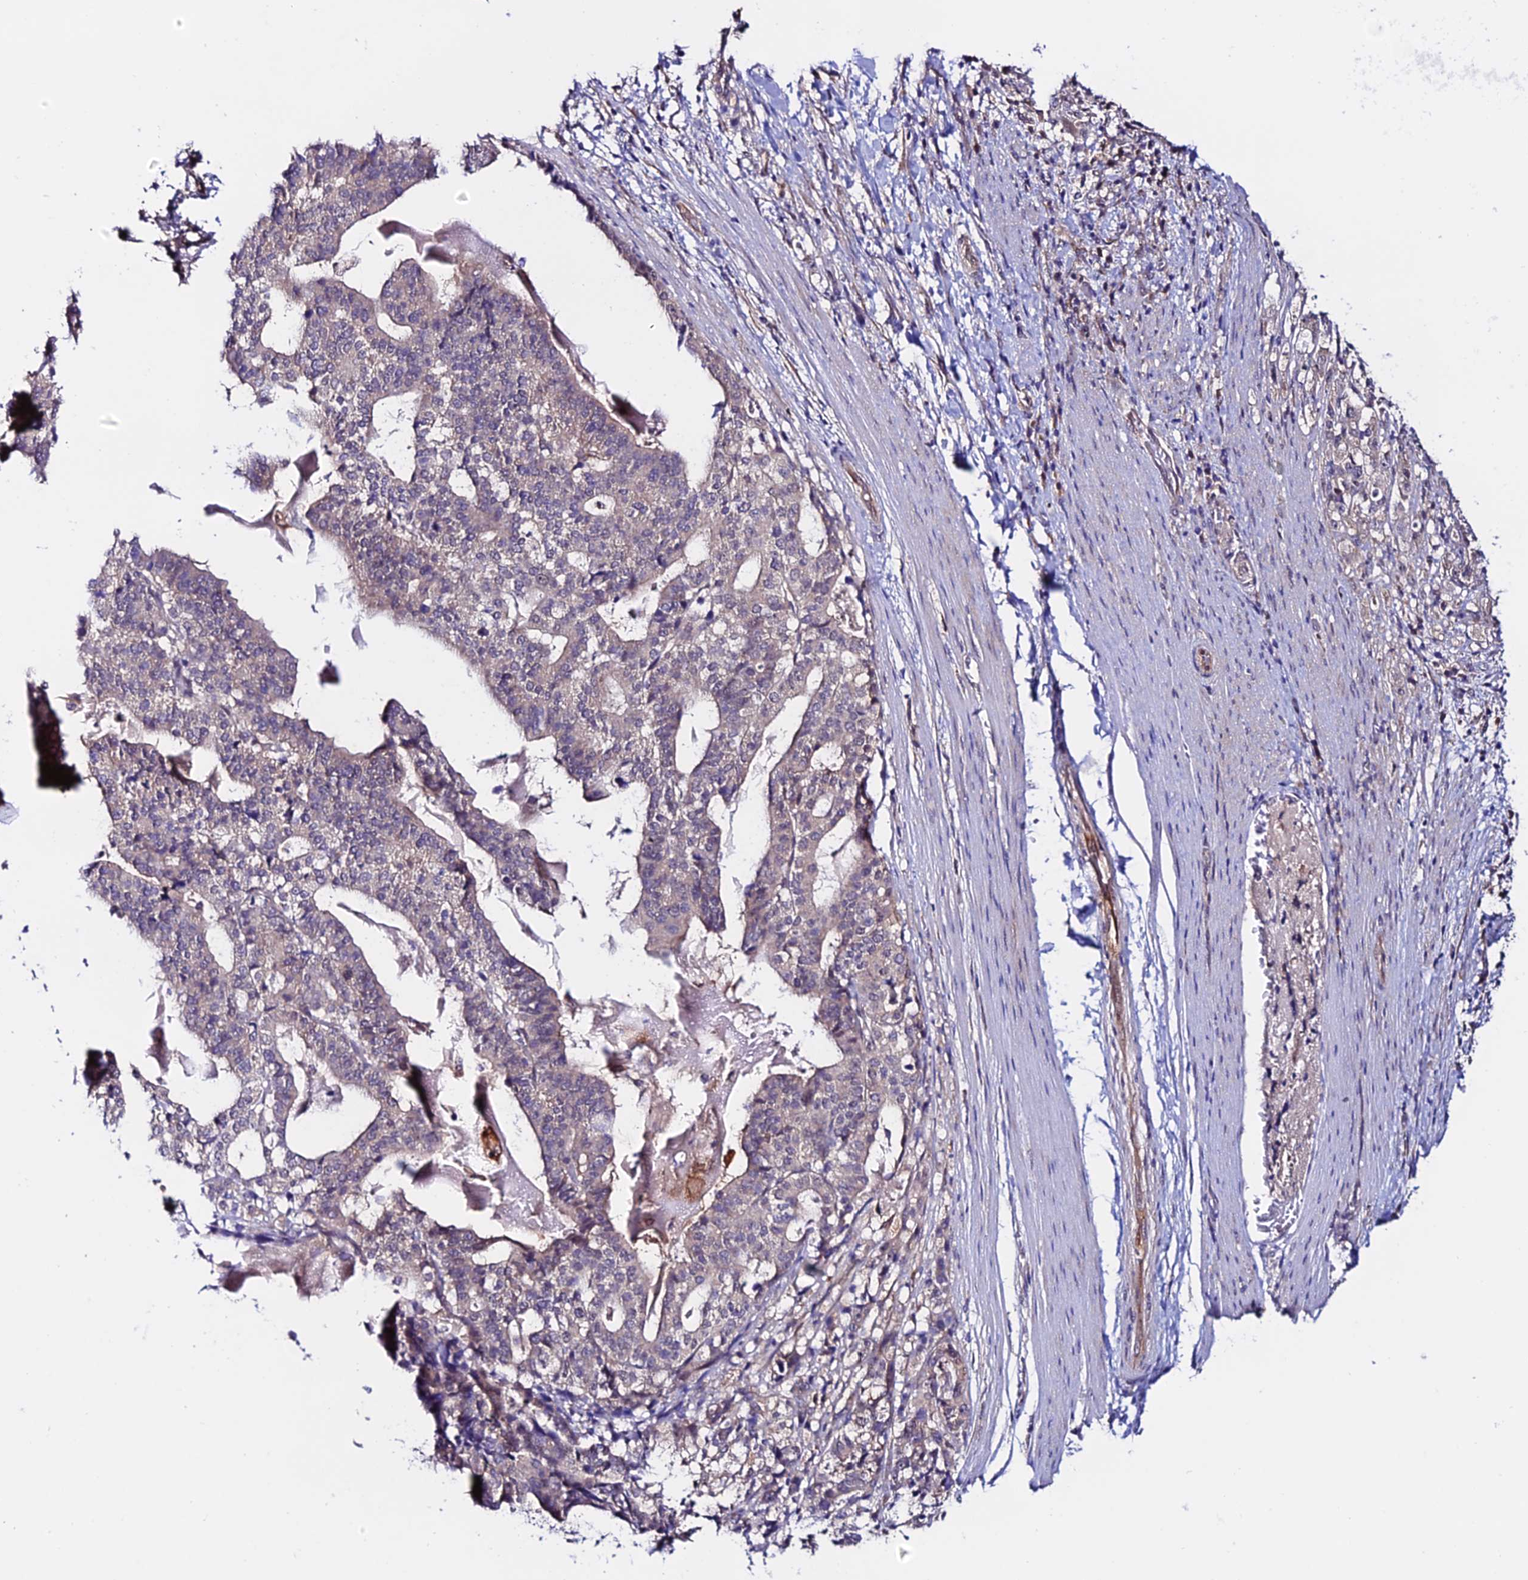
{"staining": {"intensity": "negative", "quantity": "none", "location": "none"}, "tissue": "stomach cancer", "cell_type": "Tumor cells", "image_type": "cancer", "snomed": [{"axis": "morphology", "description": "Adenocarcinoma, NOS"}, {"axis": "topography", "description": "Stomach"}], "caption": "An image of human adenocarcinoma (stomach) is negative for staining in tumor cells.", "gene": "FZD8", "patient": {"sex": "male", "age": 48}}